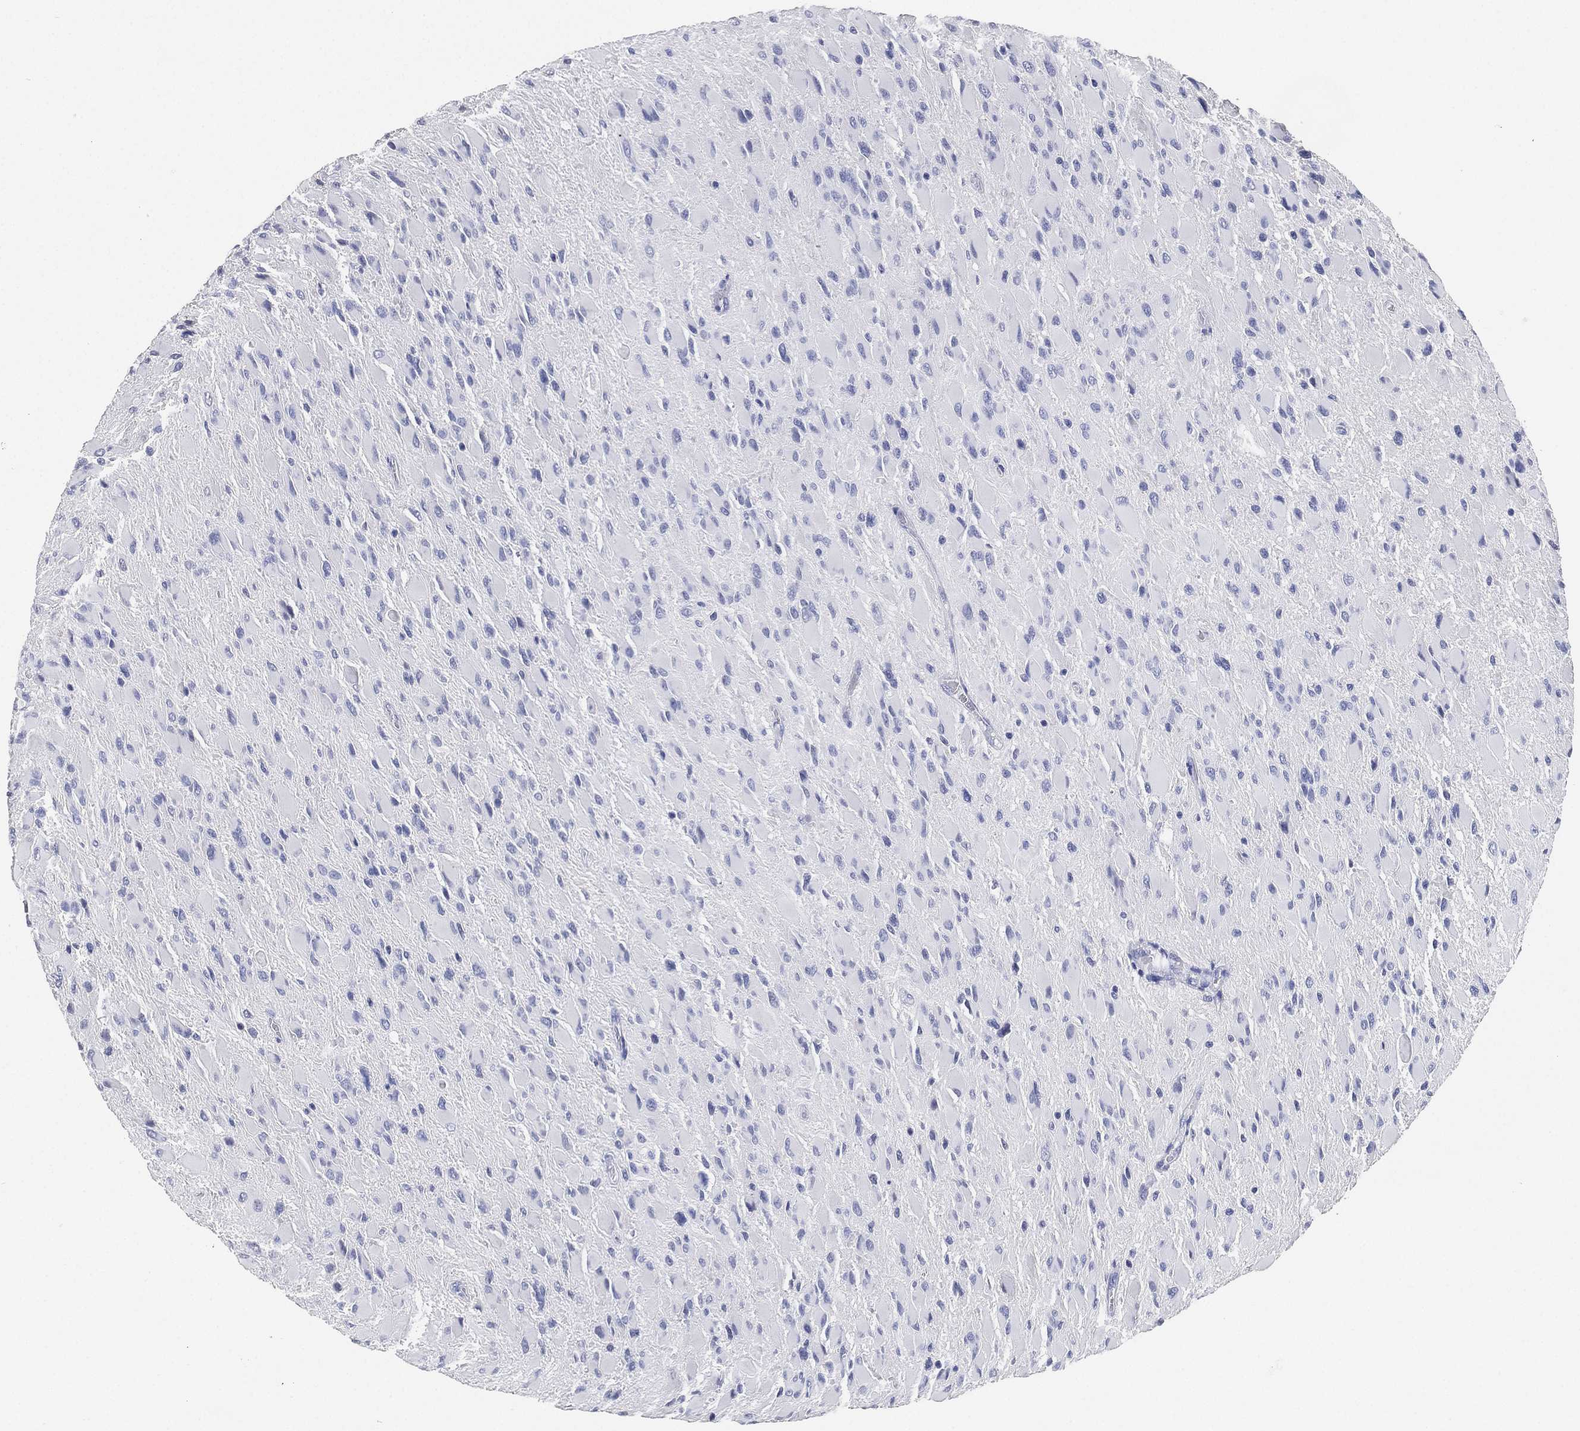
{"staining": {"intensity": "negative", "quantity": "none", "location": "none"}, "tissue": "glioma", "cell_type": "Tumor cells", "image_type": "cancer", "snomed": [{"axis": "morphology", "description": "Glioma, malignant, High grade"}, {"axis": "topography", "description": "Cerebral cortex"}], "caption": "Immunohistochemical staining of human glioma exhibits no significant positivity in tumor cells.", "gene": "IYD", "patient": {"sex": "female", "age": 36}}